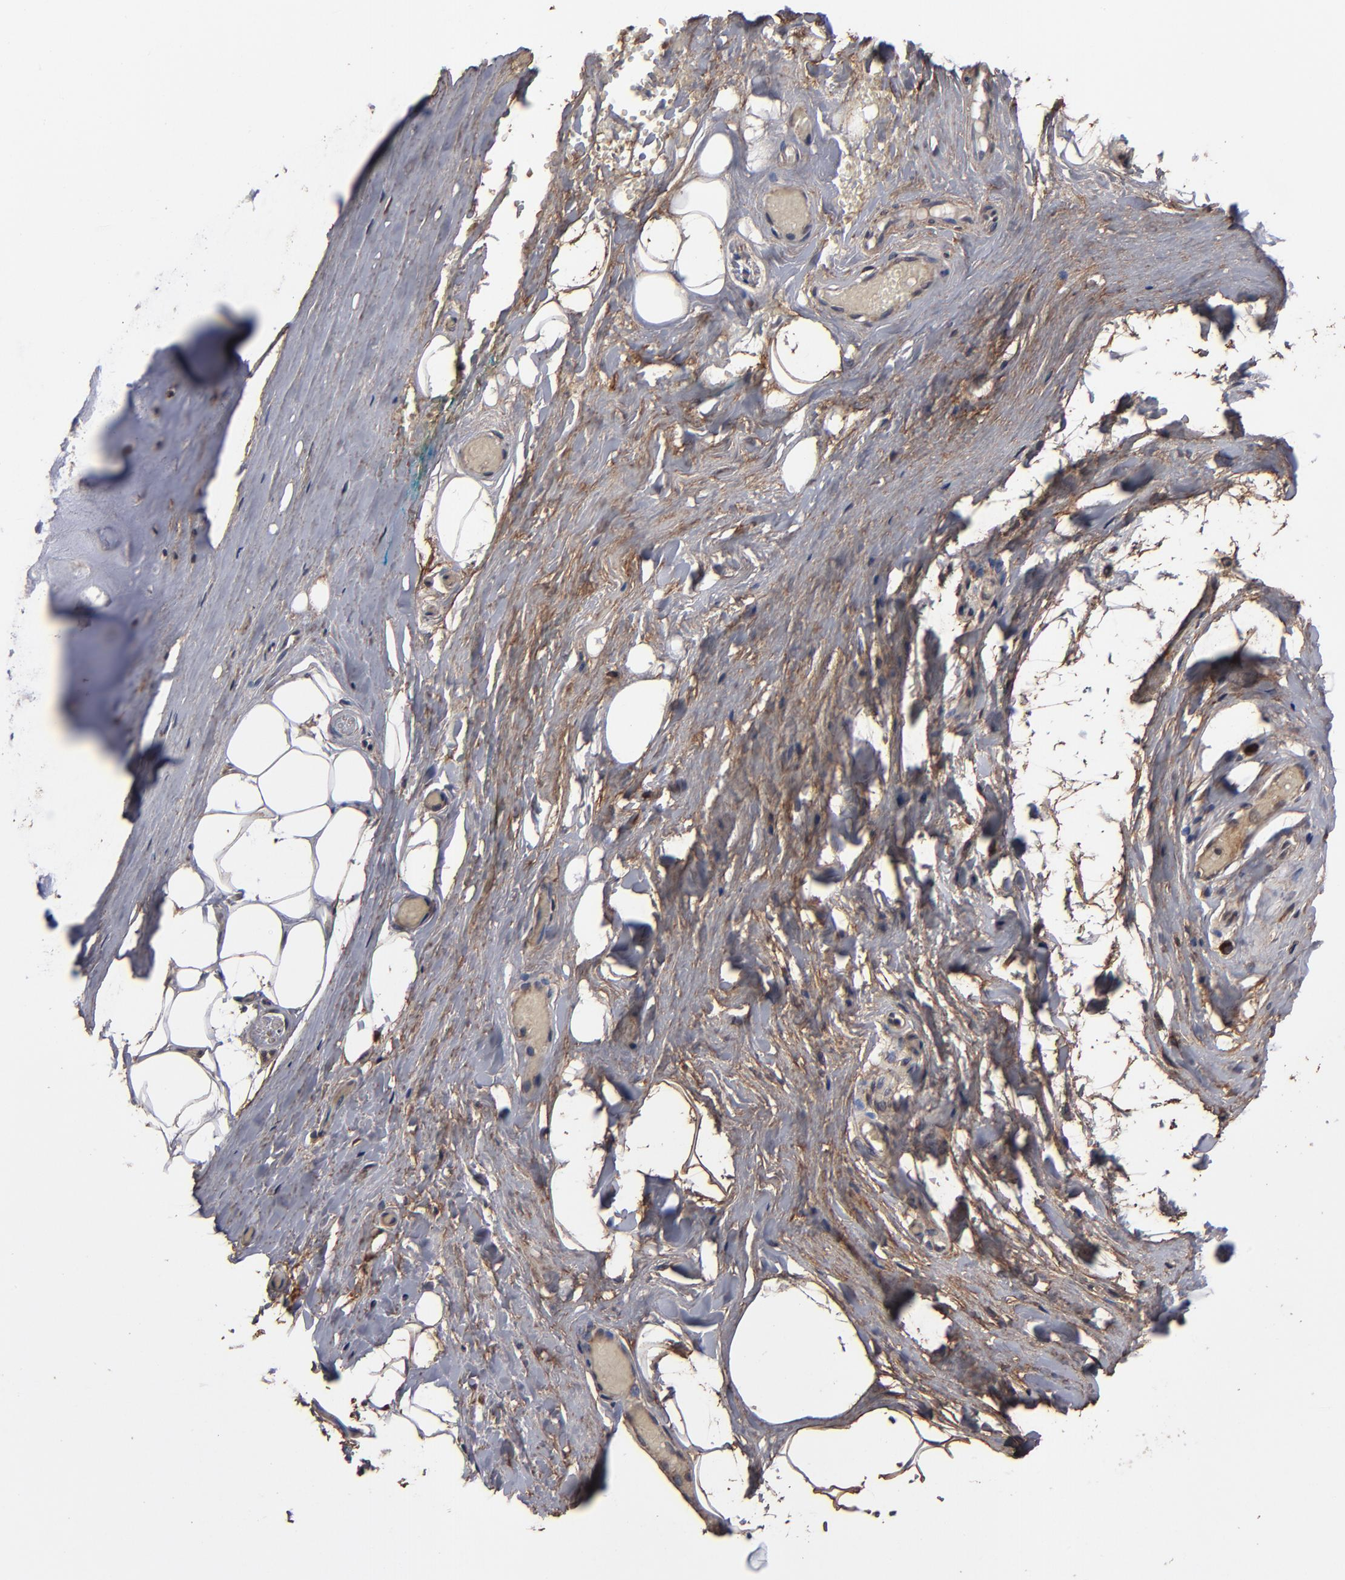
{"staining": {"intensity": "moderate", "quantity": ">75%", "location": "cytoplasmic/membranous"}, "tissue": "nasopharynx", "cell_type": "Respiratory epithelial cells", "image_type": "normal", "snomed": [{"axis": "morphology", "description": "Normal tissue, NOS"}, {"axis": "topography", "description": "Nasopharynx"}], "caption": "Moderate cytoplasmic/membranous staining for a protein is identified in approximately >75% of respiratory epithelial cells of normal nasopharynx using immunohistochemistry.", "gene": "NXF2B", "patient": {"sex": "male", "age": 56}}